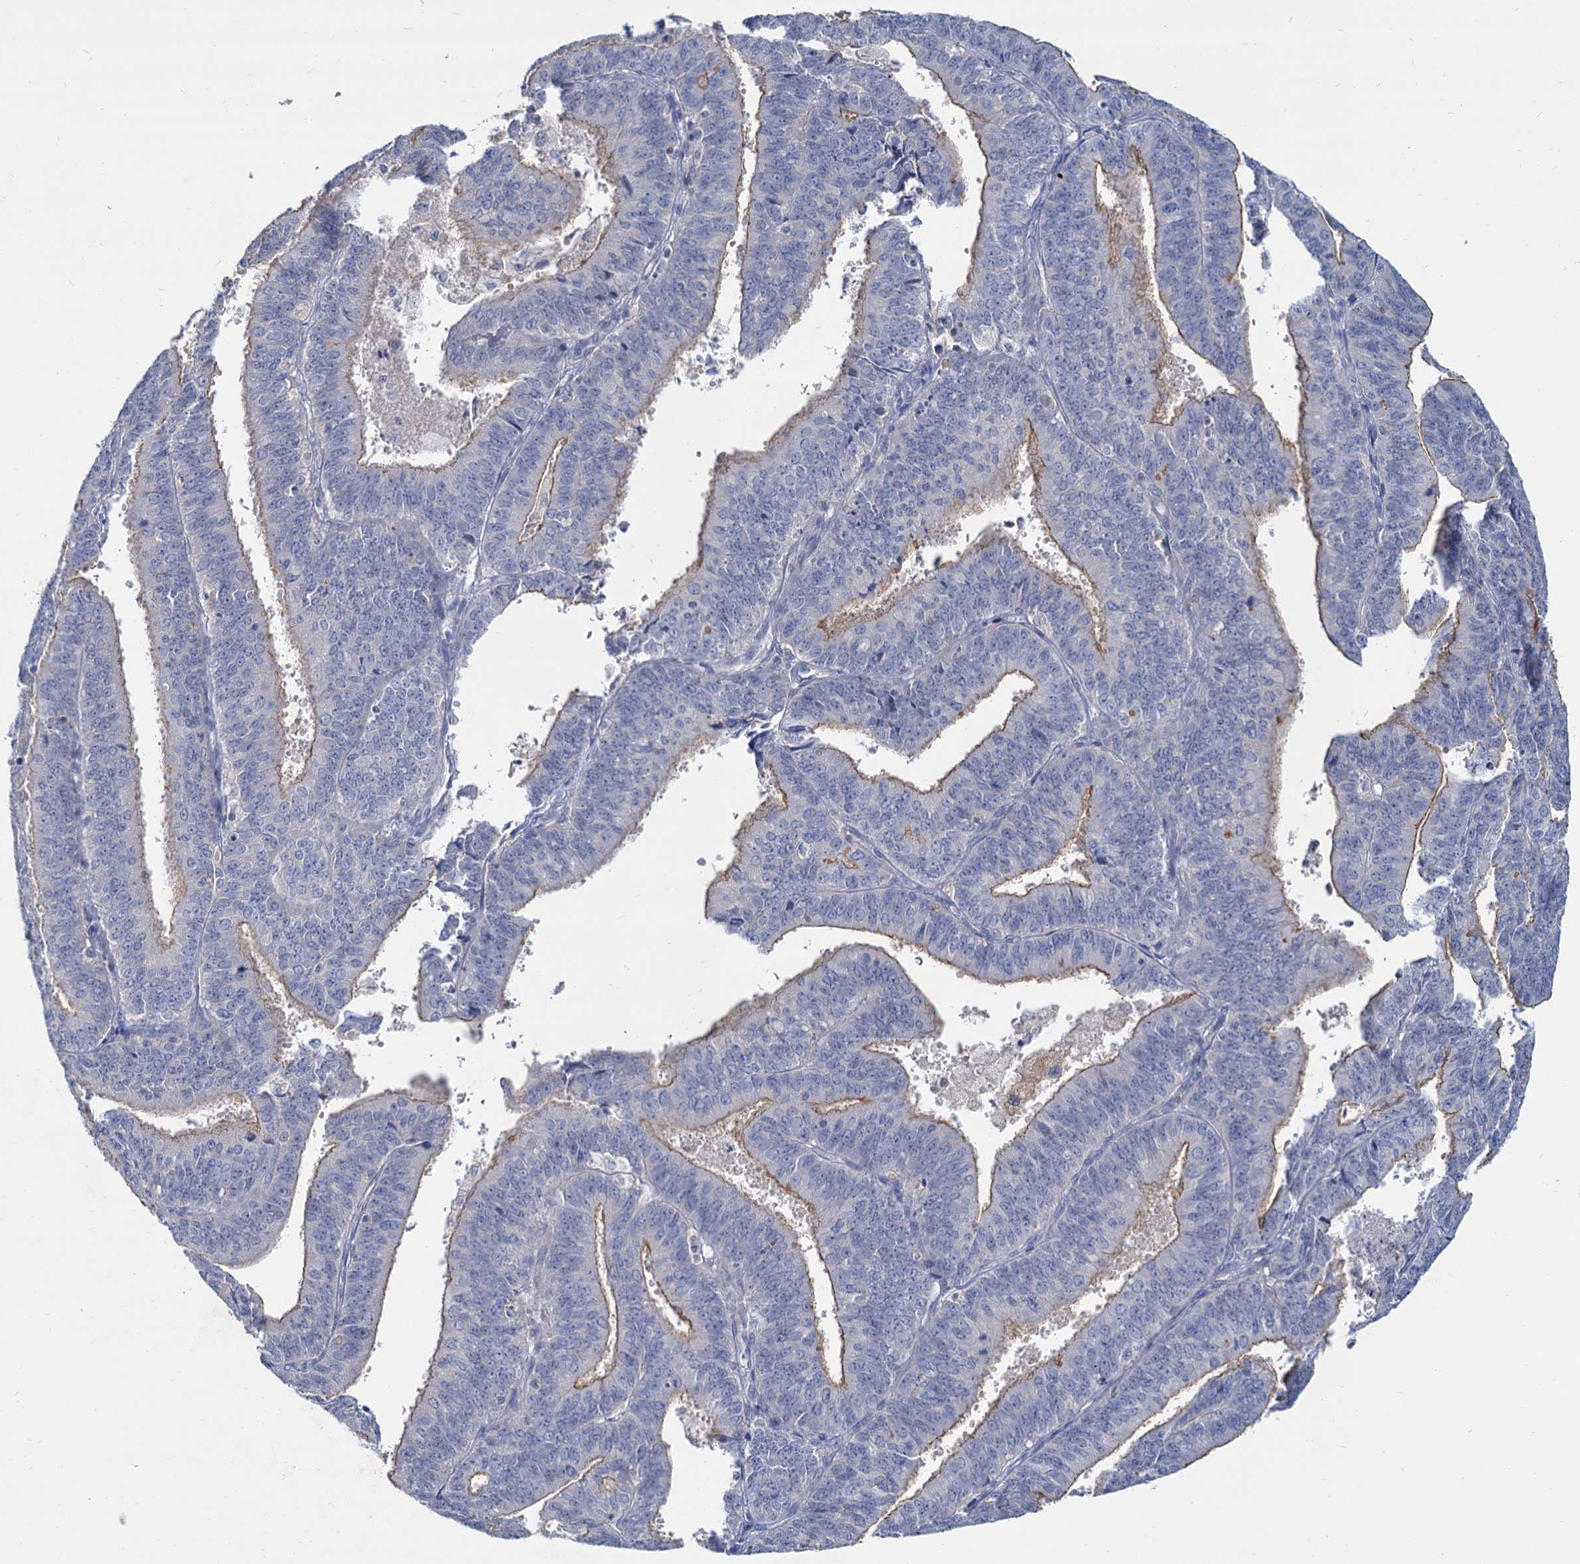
{"staining": {"intensity": "weak", "quantity": "25%-75%", "location": "cytoplasmic/membranous"}, "tissue": "endometrial cancer", "cell_type": "Tumor cells", "image_type": "cancer", "snomed": [{"axis": "morphology", "description": "Adenocarcinoma, NOS"}, {"axis": "topography", "description": "Endometrium"}], "caption": "The photomicrograph shows staining of endometrial adenocarcinoma, revealing weak cytoplasmic/membranous protein staining (brown color) within tumor cells.", "gene": "ACSM3", "patient": {"sex": "female", "age": 73}}